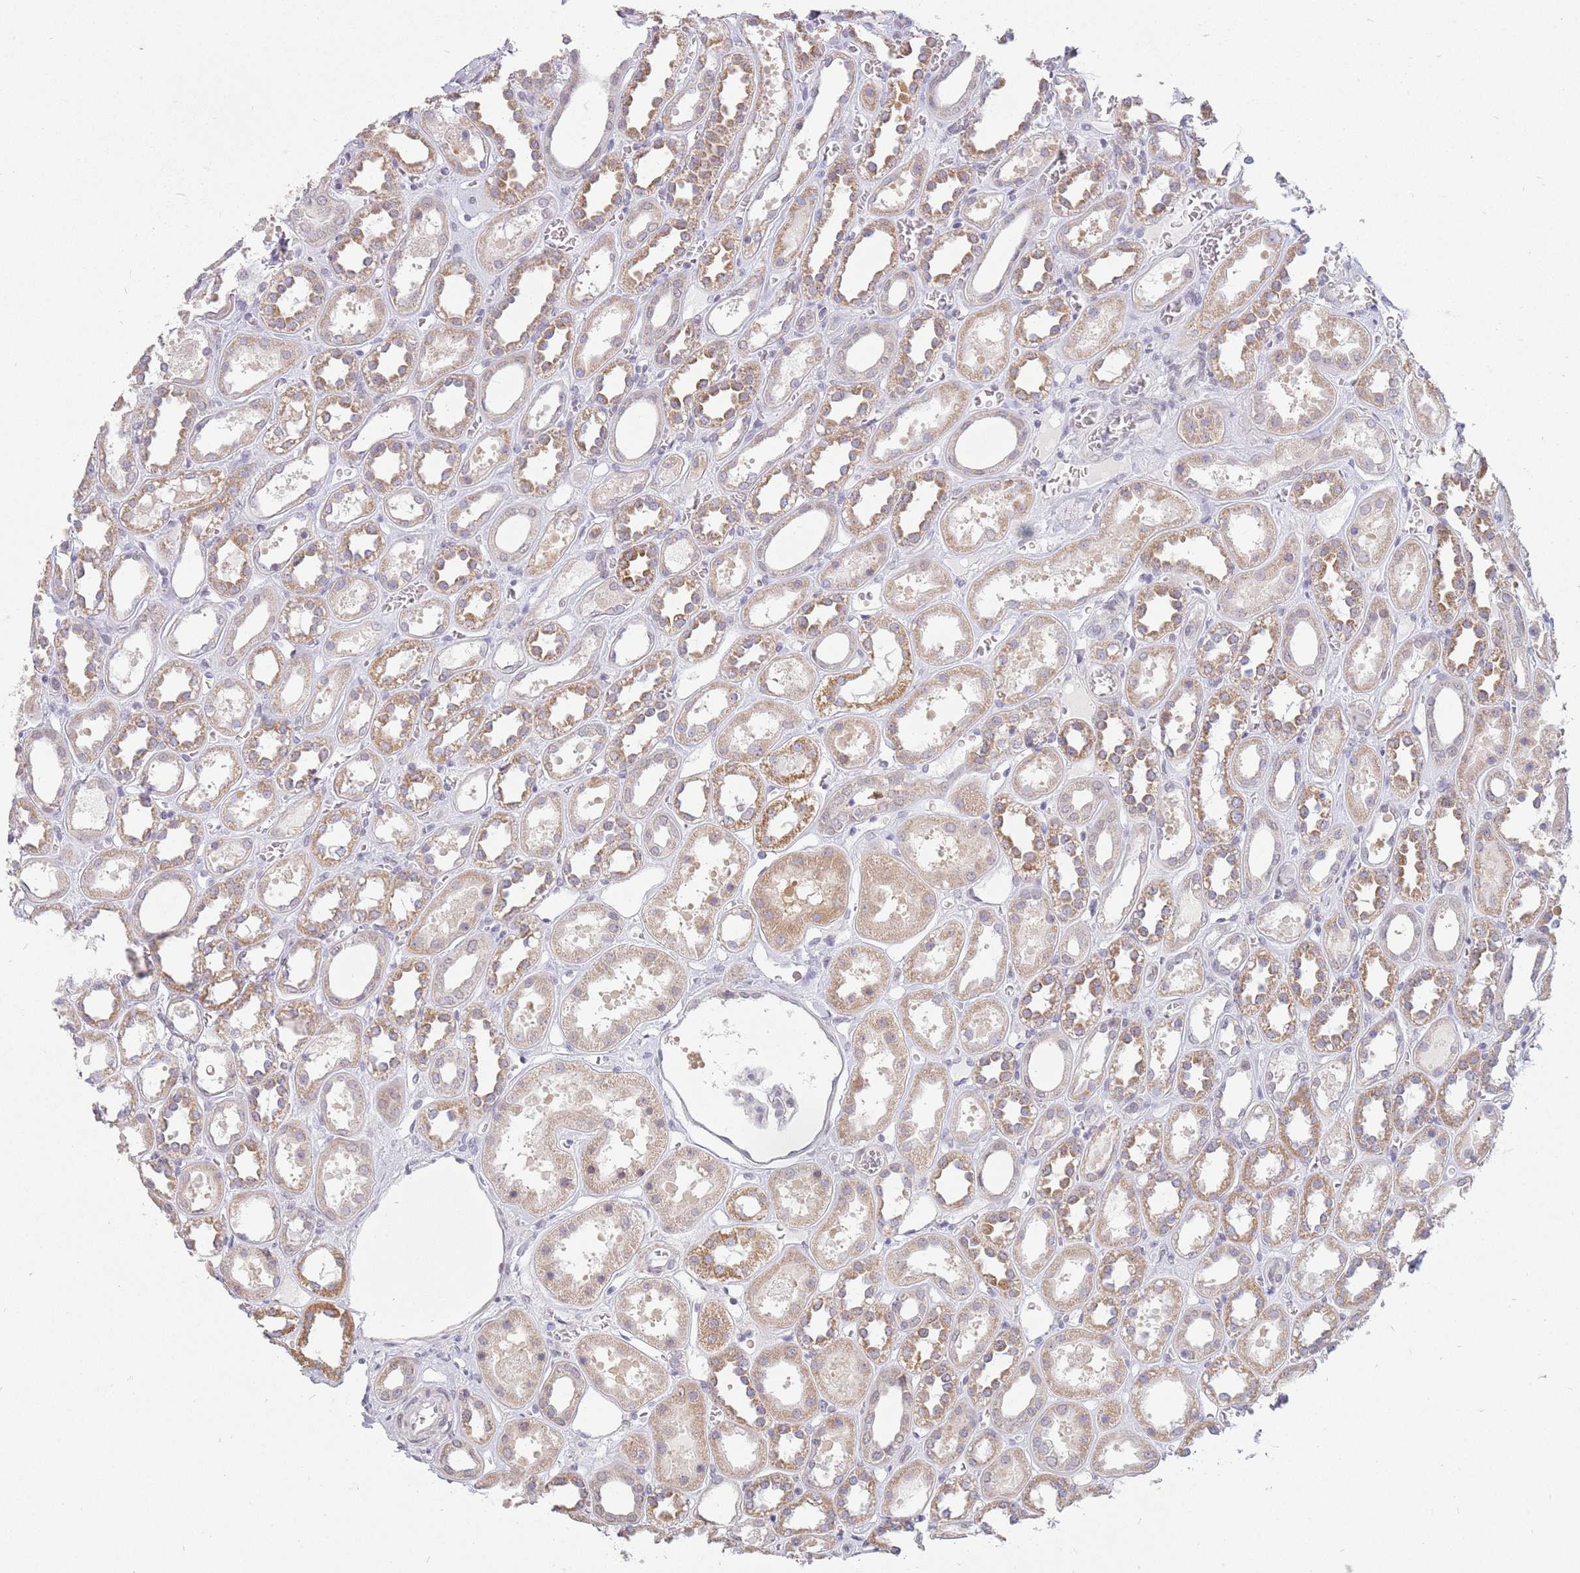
{"staining": {"intensity": "negative", "quantity": "none", "location": "none"}, "tissue": "kidney", "cell_type": "Cells in glomeruli", "image_type": "normal", "snomed": [{"axis": "morphology", "description": "Normal tissue, NOS"}, {"axis": "topography", "description": "Kidney"}], "caption": "Immunohistochemistry (IHC) of benign kidney reveals no staining in cells in glomeruli.", "gene": "ZNF574", "patient": {"sex": "female", "age": 41}}